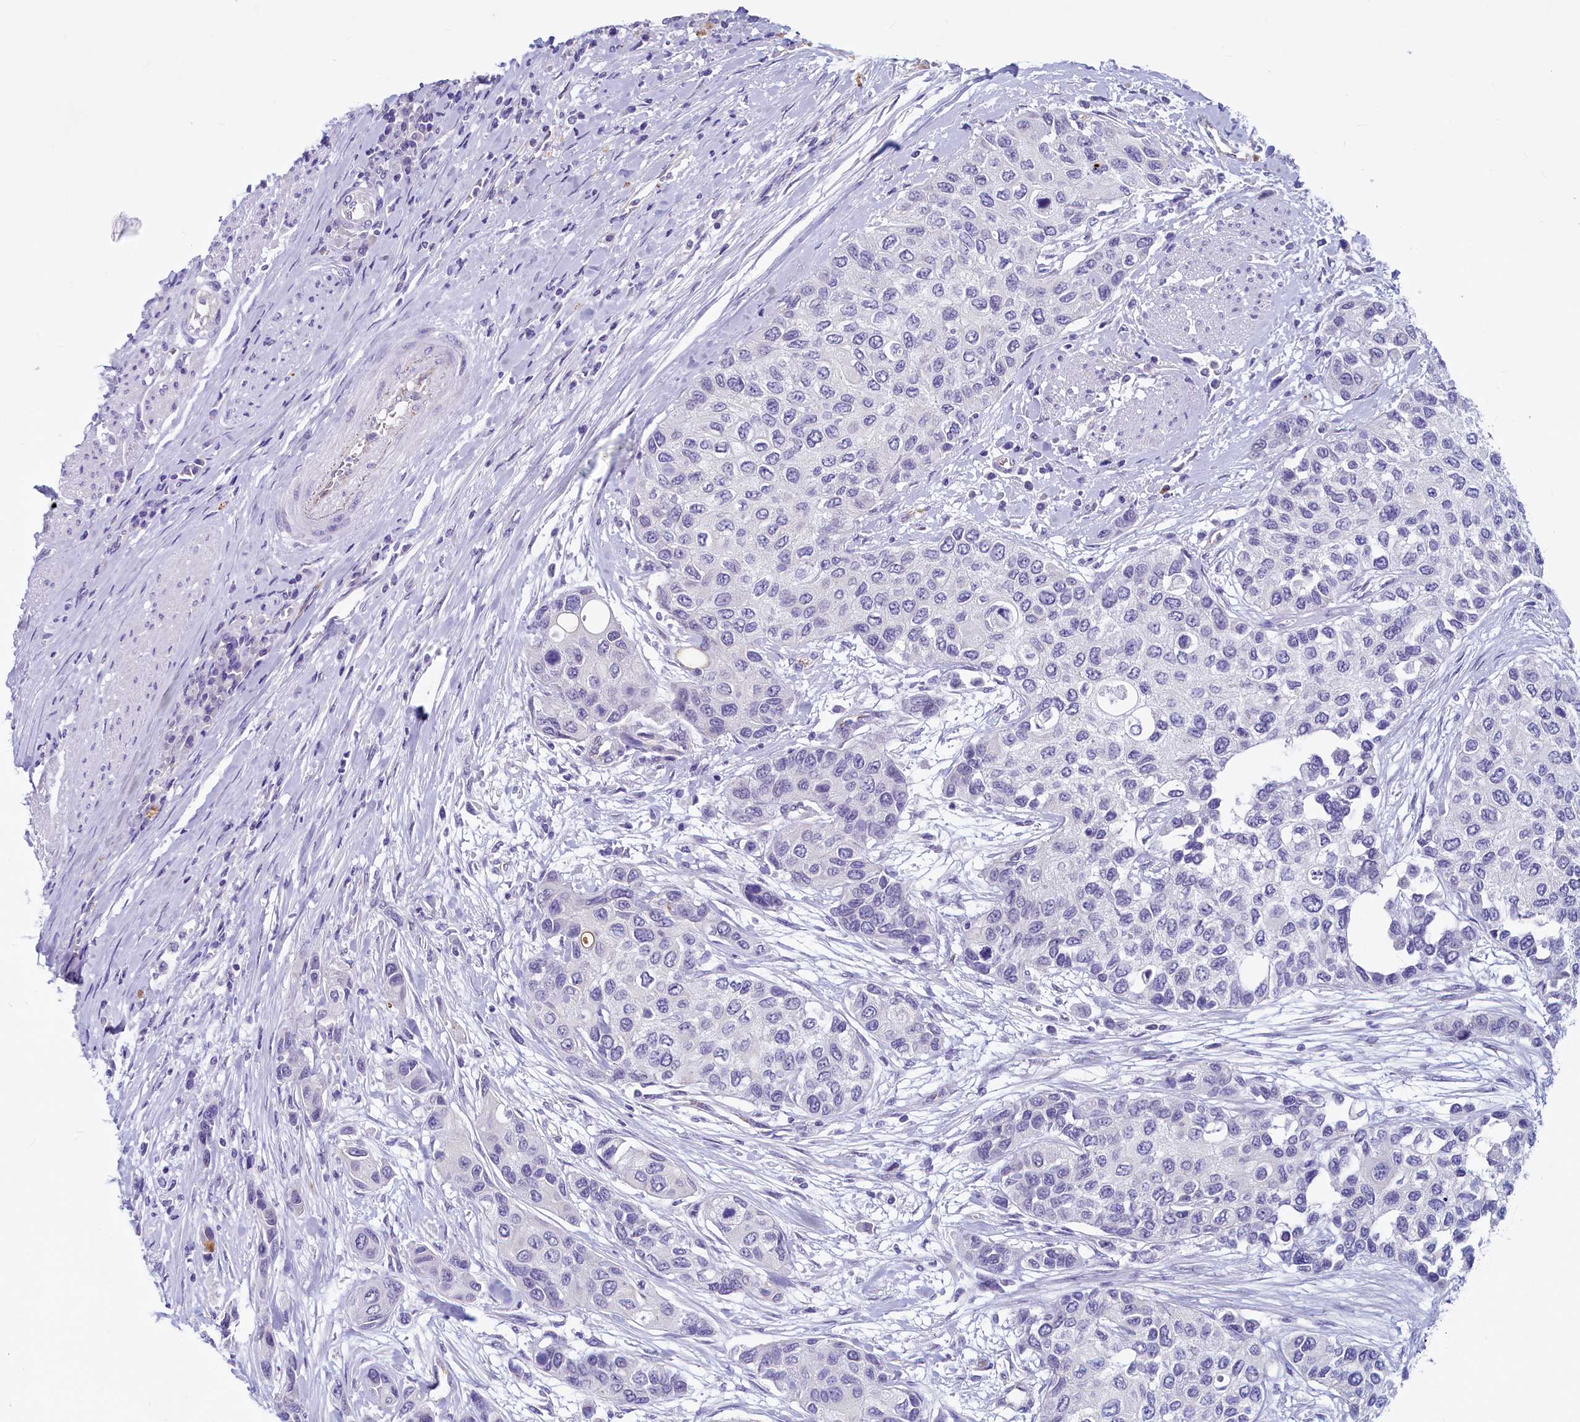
{"staining": {"intensity": "negative", "quantity": "none", "location": "none"}, "tissue": "urothelial cancer", "cell_type": "Tumor cells", "image_type": "cancer", "snomed": [{"axis": "morphology", "description": "Normal tissue, NOS"}, {"axis": "morphology", "description": "Urothelial carcinoma, High grade"}, {"axis": "topography", "description": "Vascular tissue"}, {"axis": "topography", "description": "Urinary bladder"}], "caption": "A micrograph of urothelial cancer stained for a protein exhibits no brown staining in tumor cells.", "gene": "INSC", "patient": {"sex": "female", "age": 56}}